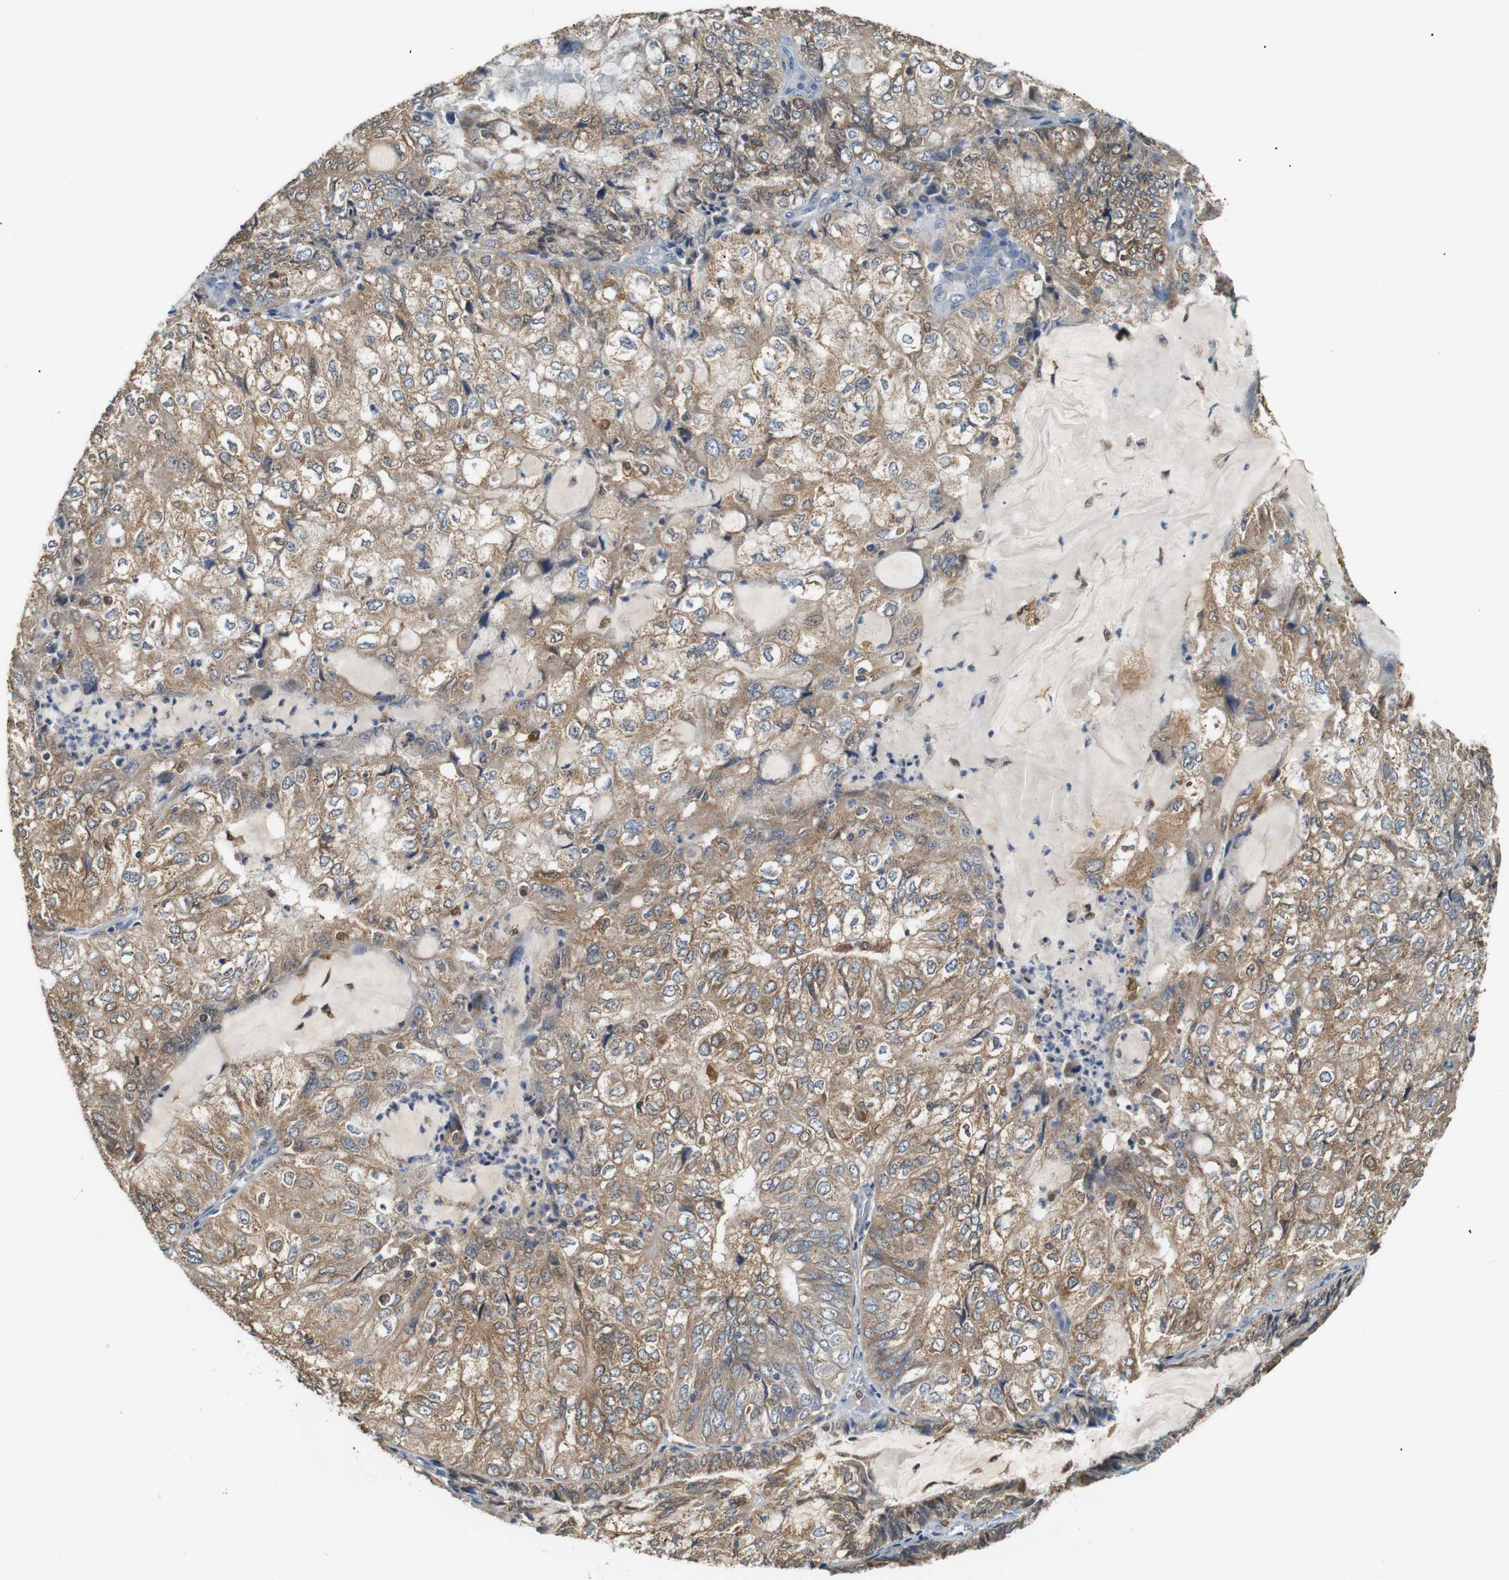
{"staining": {"intensity": "moderate", "quantity": ">75%", "location": "cytoplasmic/membranous"}, "tissue": "endometrial cancer", "cell_type": "Tumor cells", "image_type": "cancer", "snomed": [{"axis": "morphology", "description": "Adenocarcinoma, NOS"}, {"axis": "topography", "description": "Endometrium"}], "caption": "This is a histology image of immunohistochemistry (IHC) staining of endometrial cancer (adenocarcinoma), which shows moderate expression in the cytoplasmic/membranous of tumor cells.", "gene": "NEBL", "patient": {"sex": "female", "age": 81}}